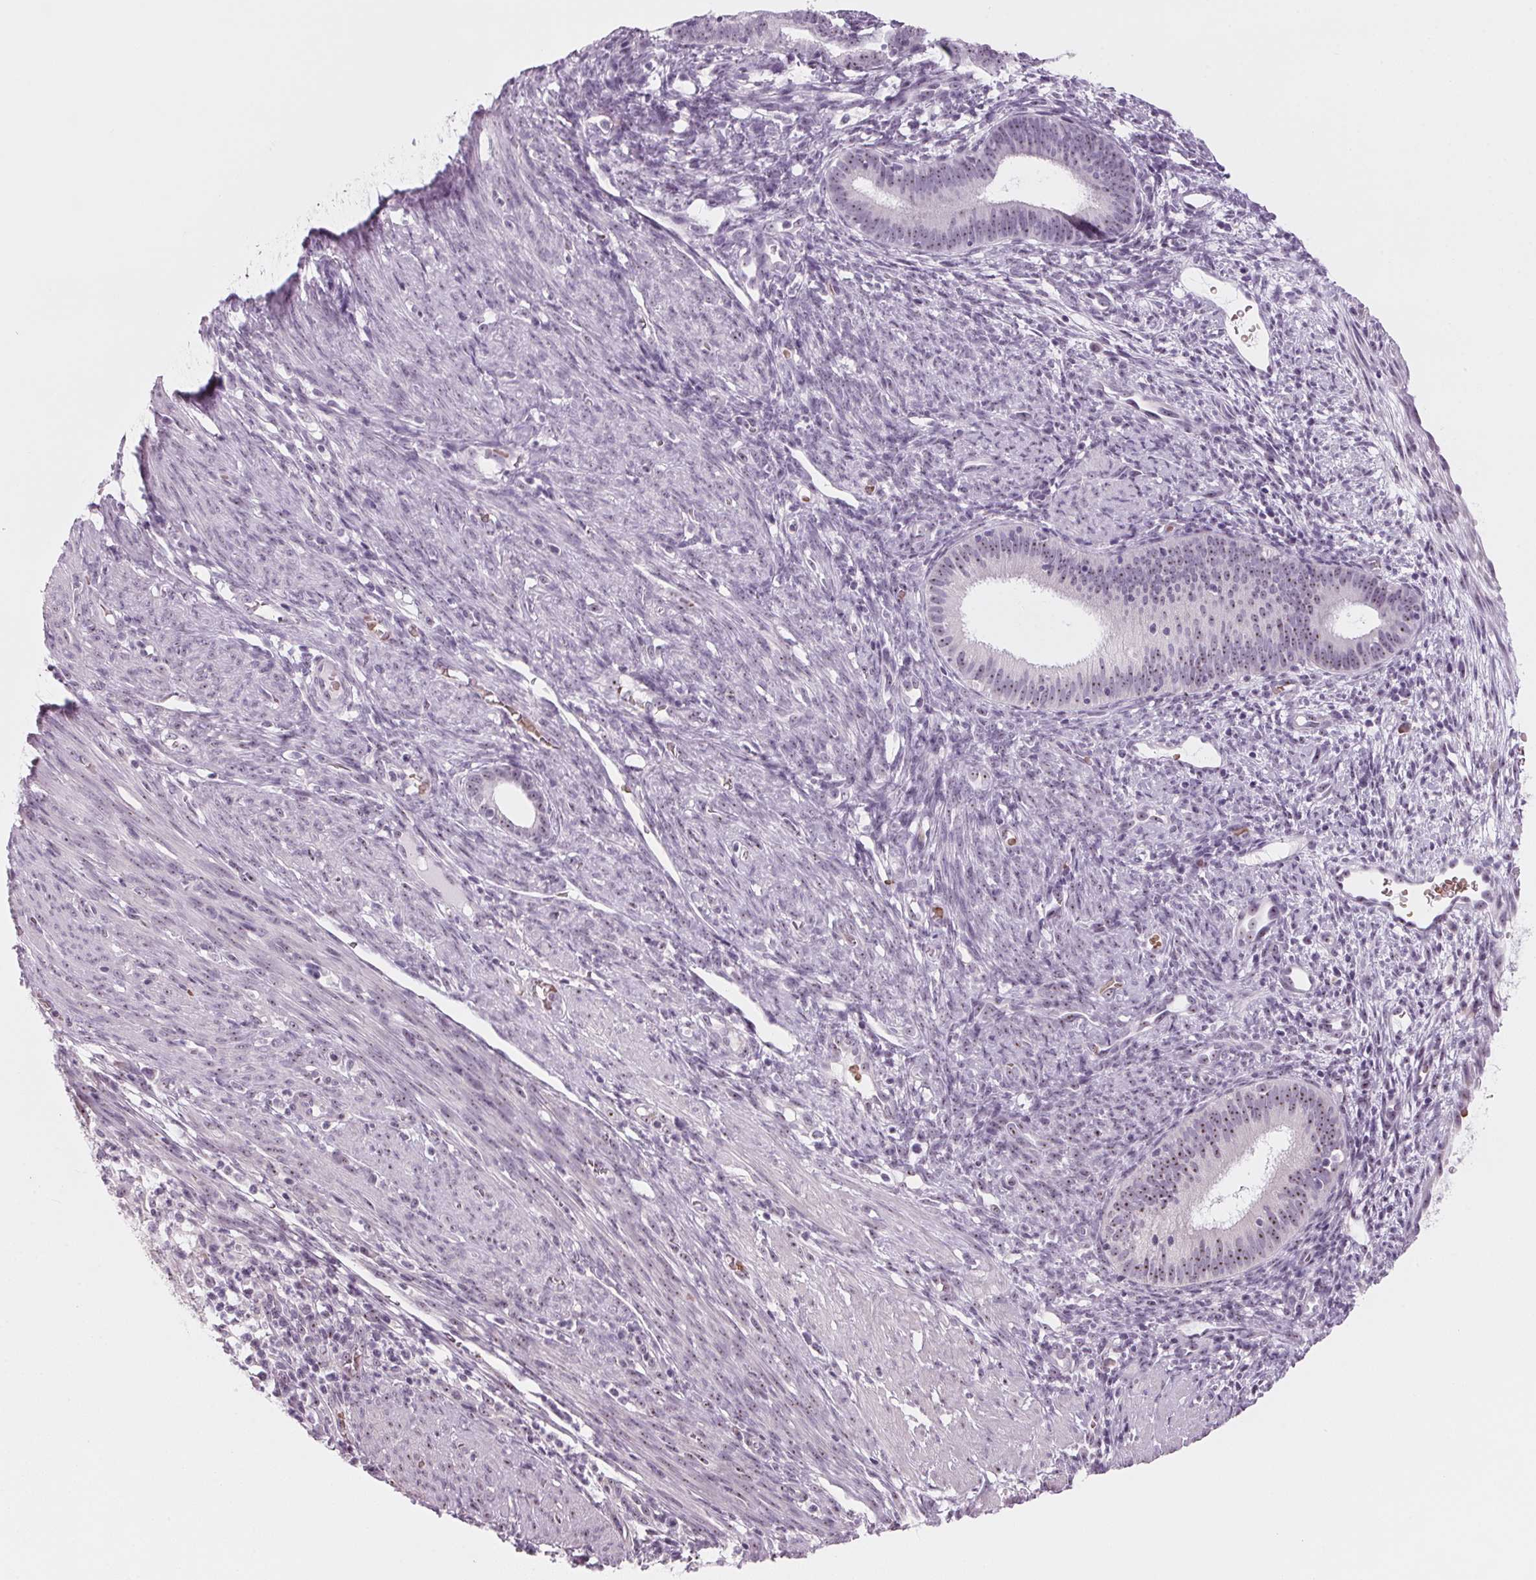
{"staining": {"intensity": "weak", "quantity": ">75%", "location": "nuclear"}, "tissue": "endometrial cancer", "cell_type": "Tumor cells", "image_type": "cancer", "snomed": [{"axis": "morphology", "description": "Adenocarcinoma, NOS"}, {"axis": "topography", "description": "Endometrium"}], "caption": "Human endometrial adenocarcinoma stained for a protein (brown) demonstrates weak nuclear positive staining in approximately >75% of tumor cells.", "gene": "DNTTIP2", "patient": {"sex": "female", "age": 51}}